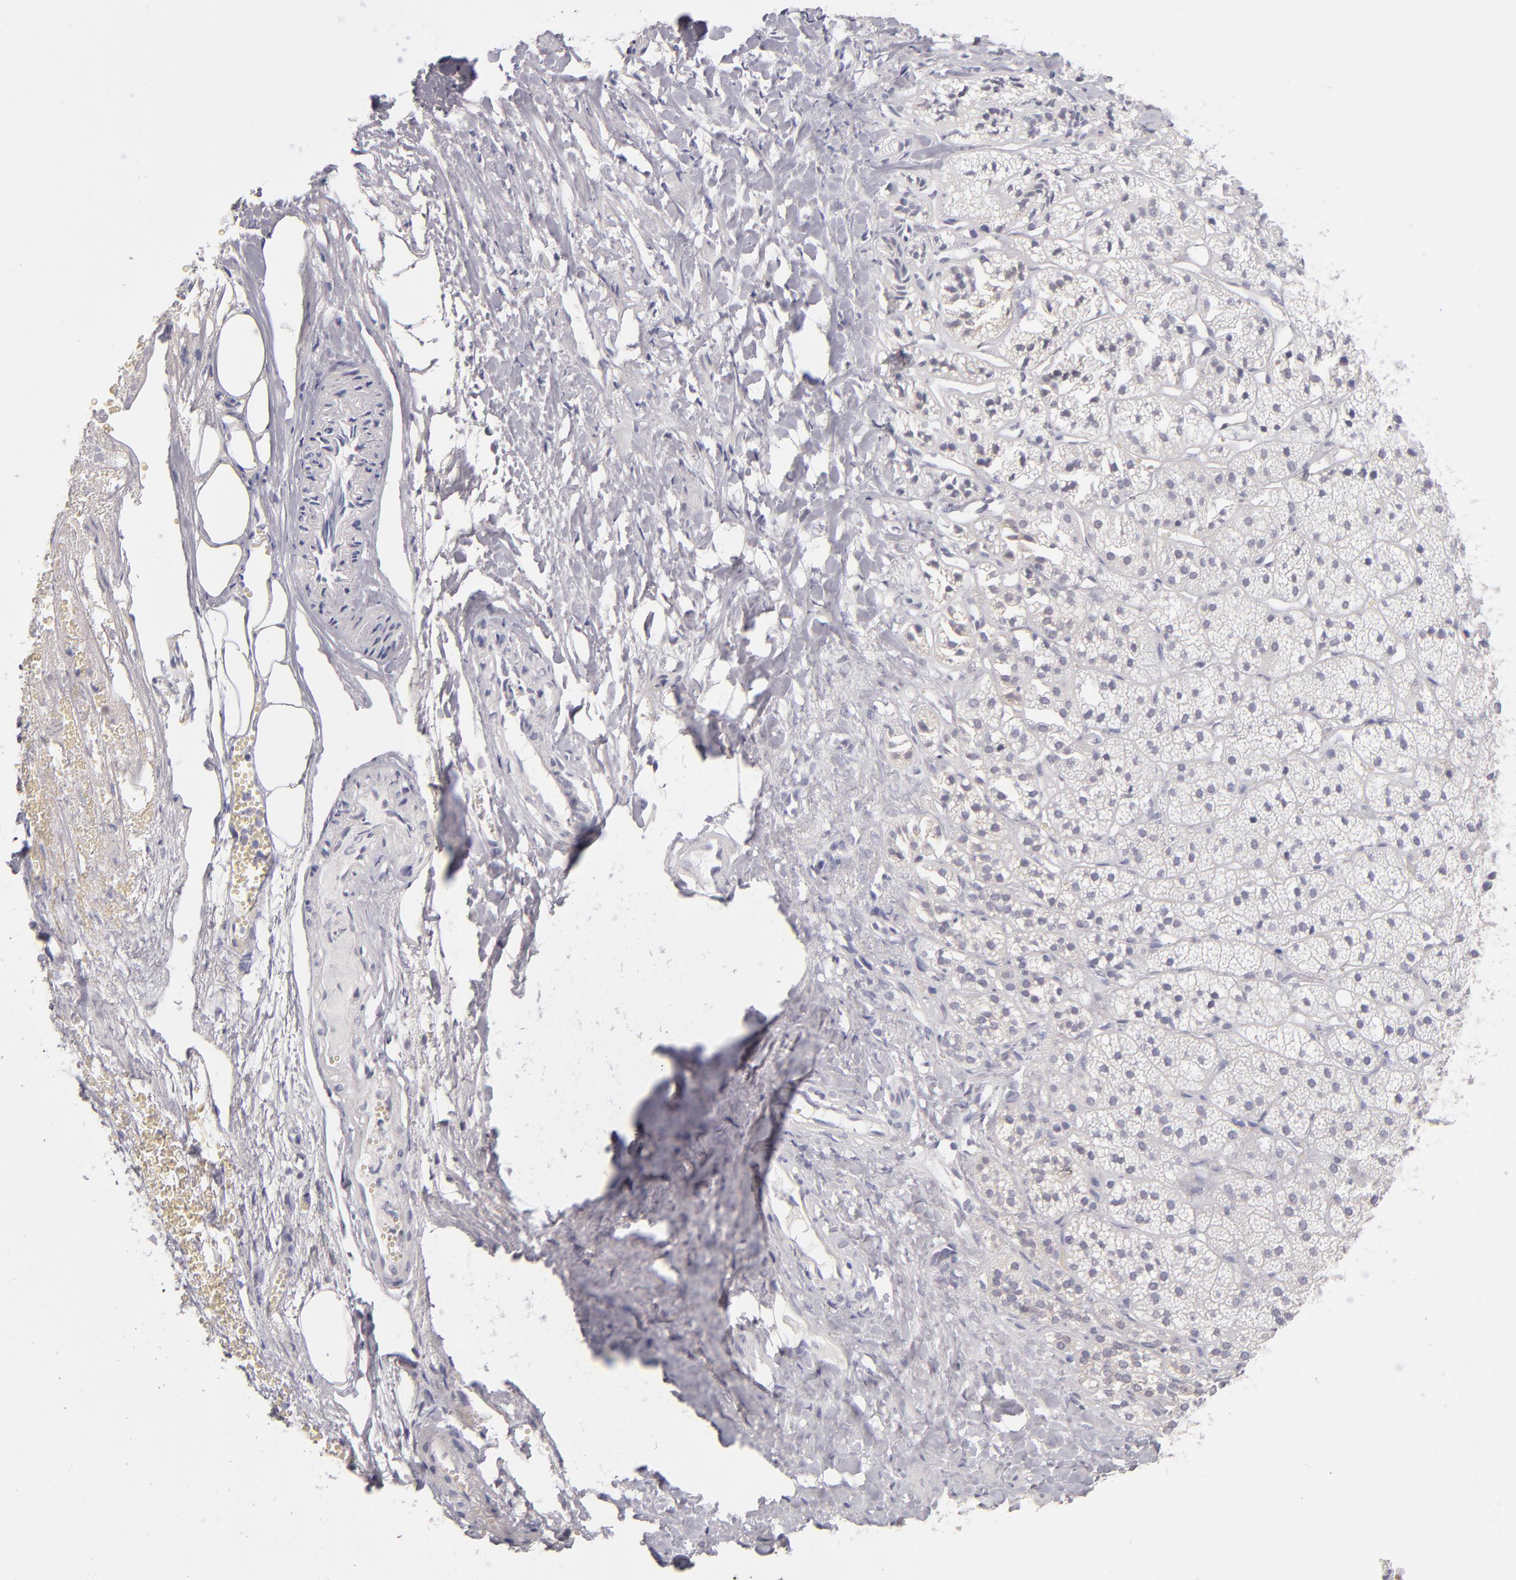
{"staining": {"intensity": "weak", "quantity": ">75%", "location": "nuclear"}, "tissue": "adrenal gland", "cell_type": "Glandular cells", "image_type": "normal", "snomed": [{"axis": "morphology", "description": "Normal tissue, NOS"}, {"axis": "topography", "description": "Adrenal gland"}], "caption": "Weak nuclear protein staining is appreciated in about >75% of glandular cells in adrenal gland.", "gene": "TFAP4", "patient": {"sex": "female", "age": 71}}